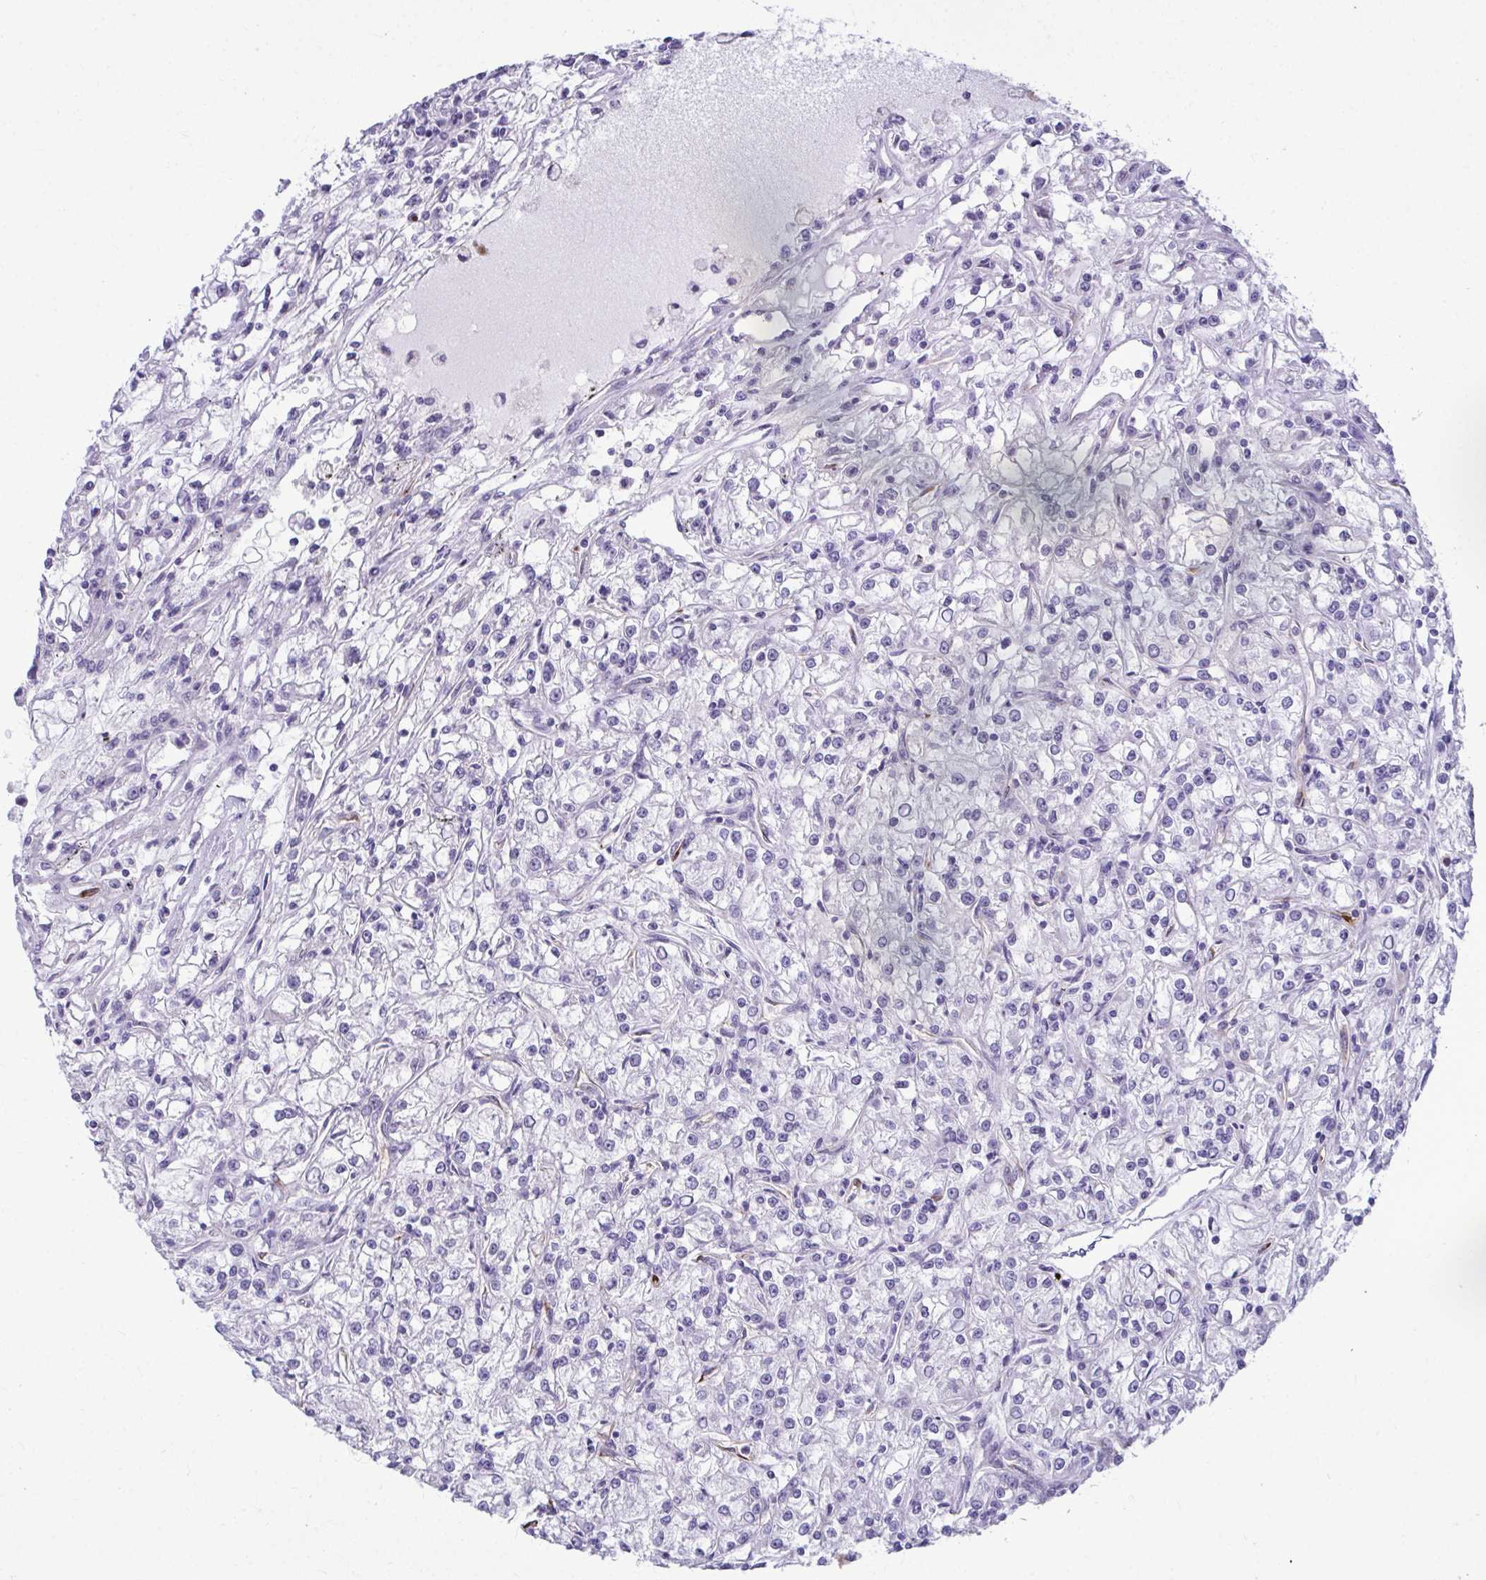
{"staining": {"intensity": "negative", "quantity": "none", "location": "none"}, "tissue": "renal cancer", "cell_type": "Tumor cells", "image_type": "cancer", "snomed": [{"axis": "morphology", "description": "Adenocarcinoma, NOS"}, {"axis": "topography", "description": "Kidney"}], "caption": "Image shows no protein positivity in tumor cells of adenocarcinoma (renal) tissue.", "gene": "SERPINI1", "patient": {"sex": "female", "age": 59}}